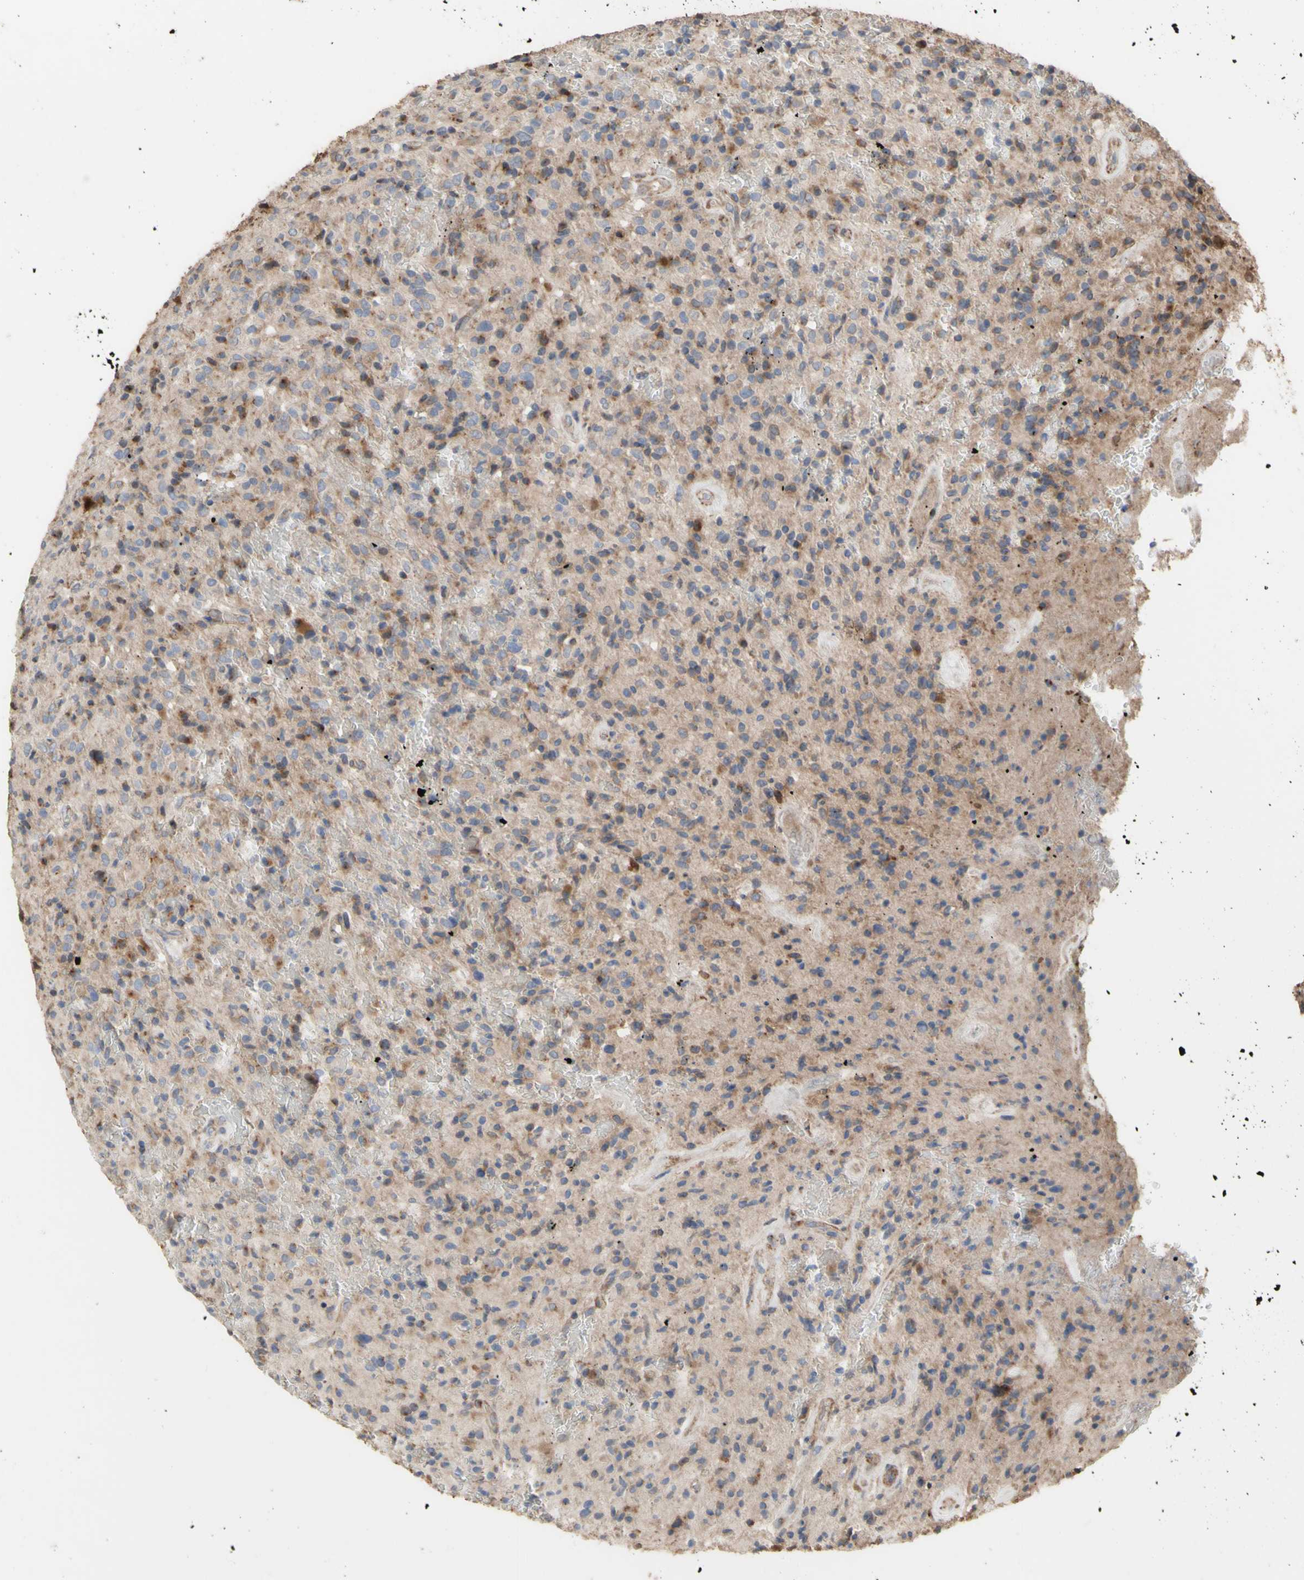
{"staining": {"intensity": "moderate", "quantity": "<25%", "location": "cytoplasmic/membranous"}, "tissue": "glioma", "cell_type": "Tumor cells", "image_type": "cancer", "snomed": [{"axis": "morphology", "description": "Glioma, malignant, High grade"}, {"axis": "topography", "description": "Brain"}], "caption": "Glioma tissue reveals moderate cytoplasmic/membranous expression in approximately <25% of tumor cells, visualized by immunohistochemistry.", "gene": "NECTIN3", "patient": {"sex": "male", "age": 71}}